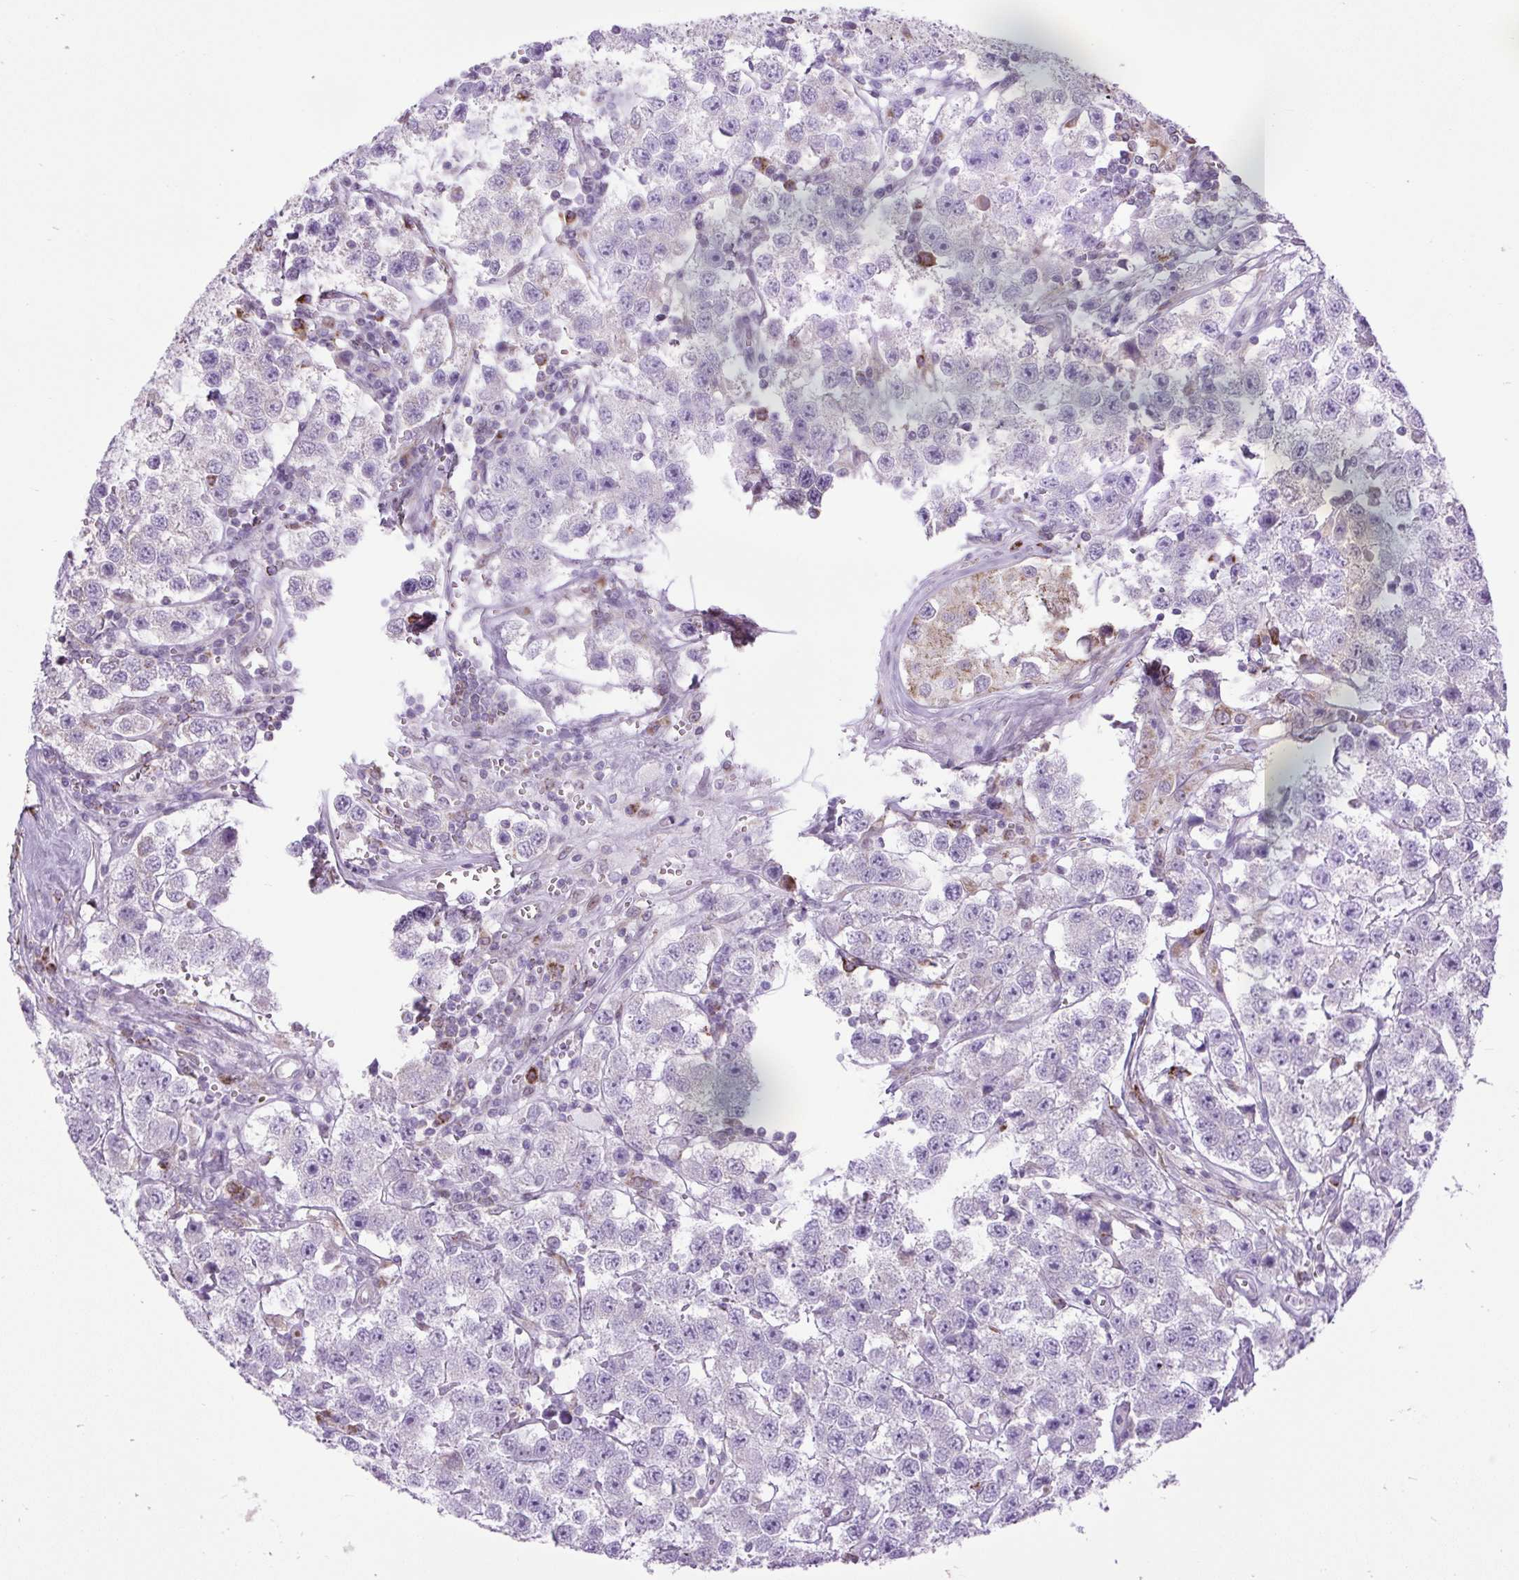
{"staining": {"intensity": "negative", "quantity": "none", "location": "none"}, "tissue": "testis cancer", "cell_type": "Tumor cells", "image_type": "cancer", "snomed": [{"axis": "morphology", "description": "Seminoma, NOS"}, {"axis": "topography", "description": "Testis"}], "caption": "Tumor cells show no significant expression in testis cancer.", "gene": "SCO2", "patient": {"sex": "male", "age": 34}}